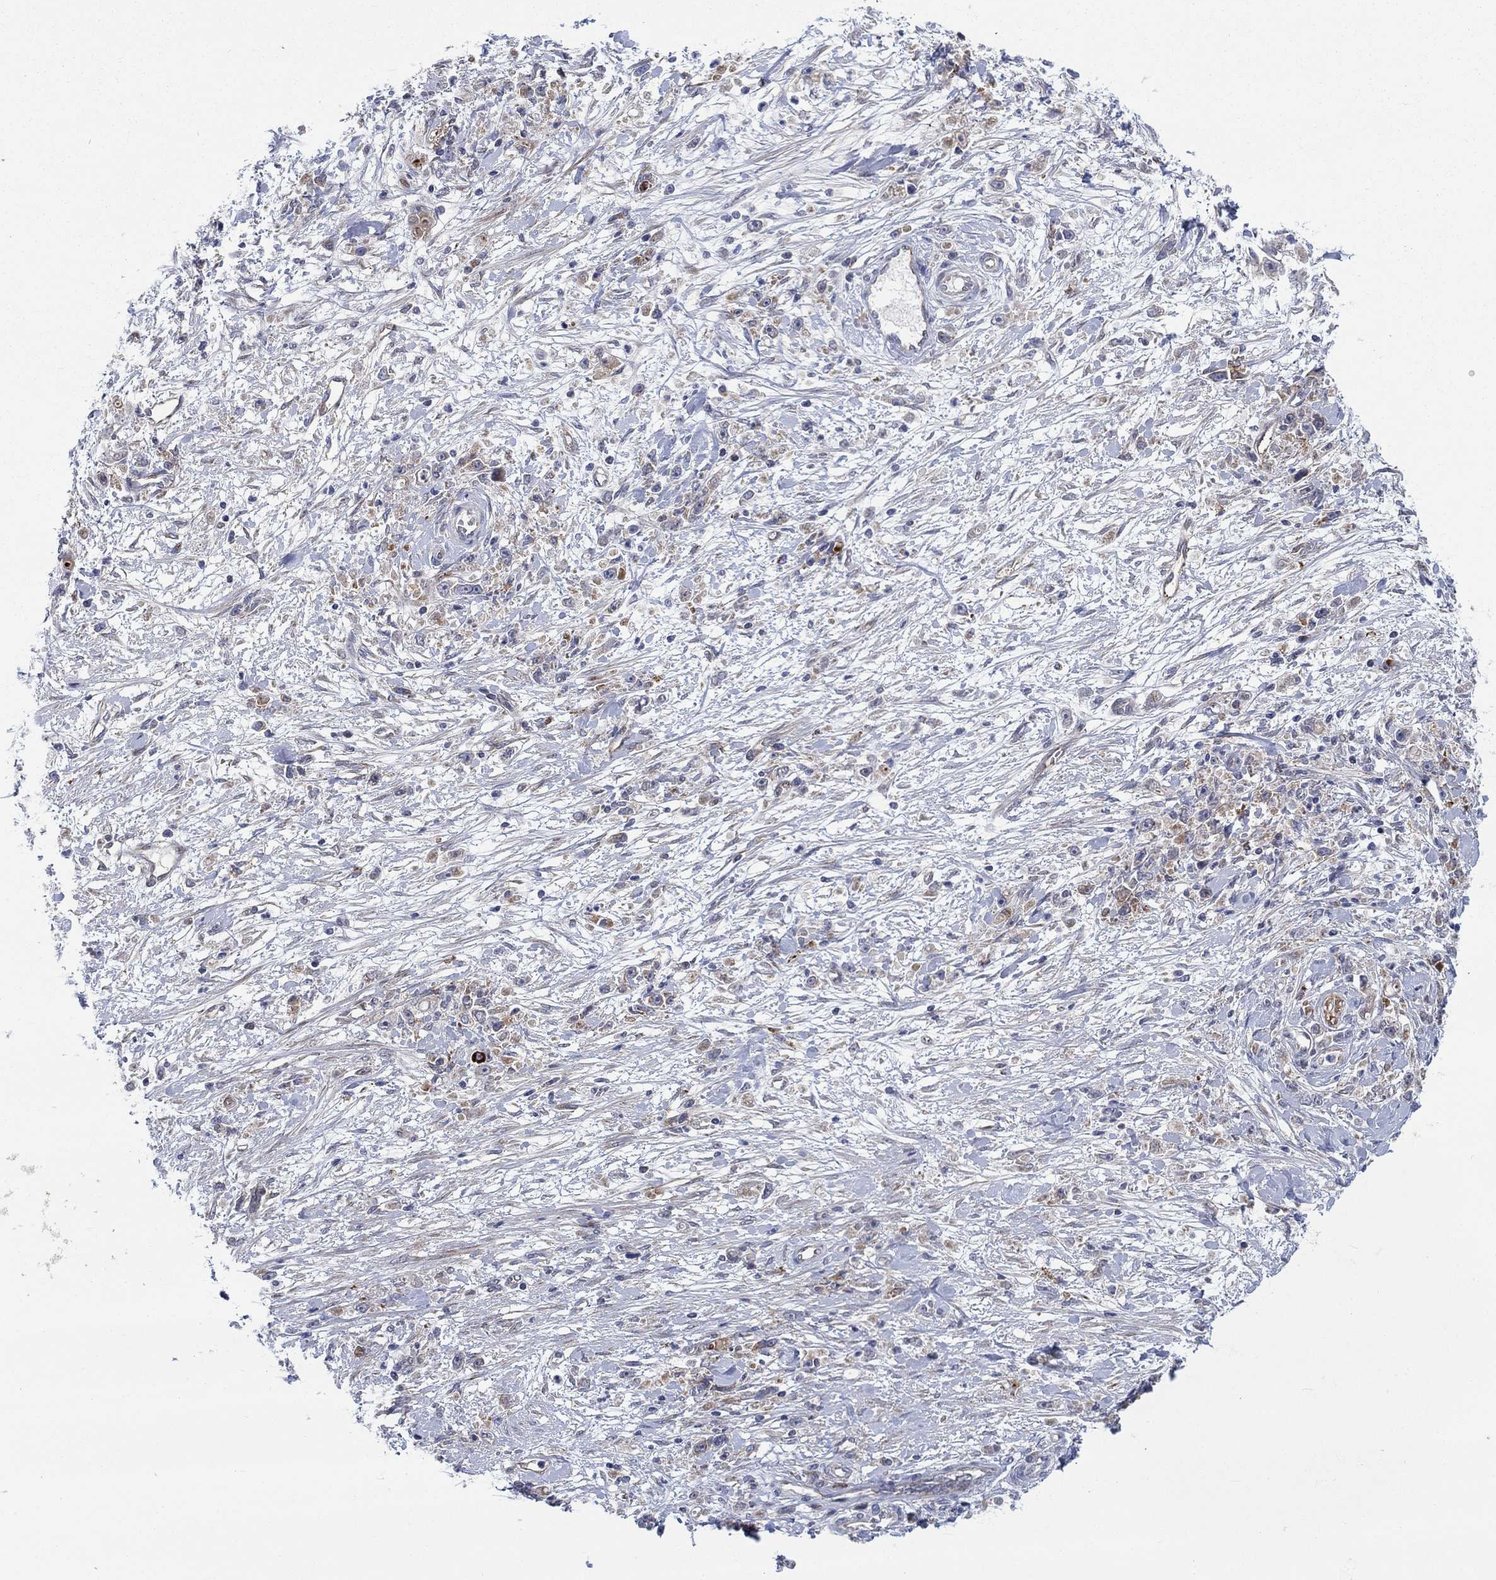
{"staining": {"intensity": "weak", "quantity": "25%-75%", "location": "cytoplasmic/membranous"}, "tissue": "stomach cancer", "cell_type": "Tumor cells", "image_type": "cancer", "snomed": [{"axis": "morphology", "description": "Adenocarcinoma, NOS"}, {"axis": "topography", "description": "Stomach"}], "caption": "High-magnification brightfield microscopy of stomach cancer (adenocarcinoma) stained with DAB (3,3'-diaminobenzidine) (brown) and counterstained with hematoxylin (blue). tumor cells exhibit weak cytoplasmic/membranous positivity is present in approximately25%-75% of cells.", "gene": "SLC35F2", "patient": {"sex": "female", "age": 59}}